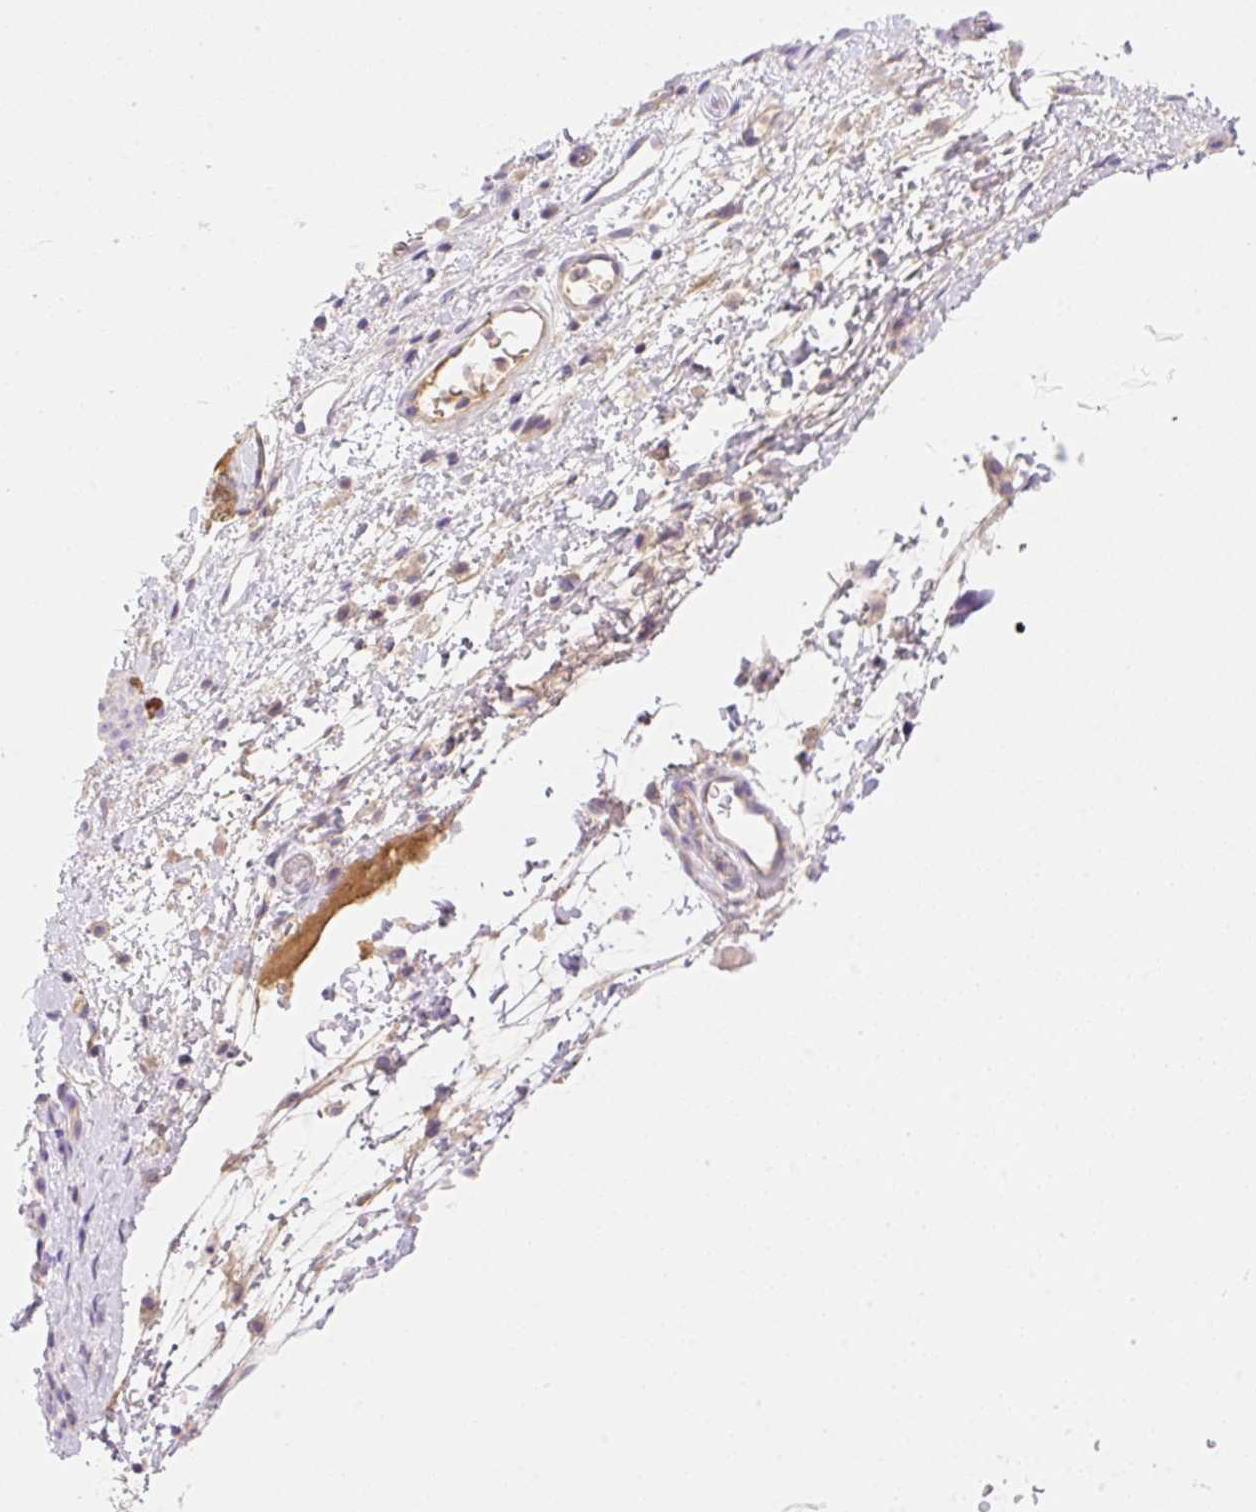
{"staining": {"intensity": "weak", "quantity": "25%-75%", "location": "cytoplasmic/membranous"}, "tissue": "nasopharynx", "cell_type": "Respiratory epithelial cells", "image_type": "normal", "snomed": [{"axis": "morphology", "description": "Normal tissue, NOS"}, {"axis": "topography", "description": "Lymph node"}, {"axis": "topography", "description": "Cartilage tissue"}, {"axis": "topography", "description": "Nasopharynx"}], "caption": "Nasopharynx stained with immunohistochemistry (IHC) reveals weak cytoplasmic/membranous expression in approximately 25%-75% of respiratory epithelial cells.", "gene": "DENND5A", "patient": {"sex": "male", "age": 63}}